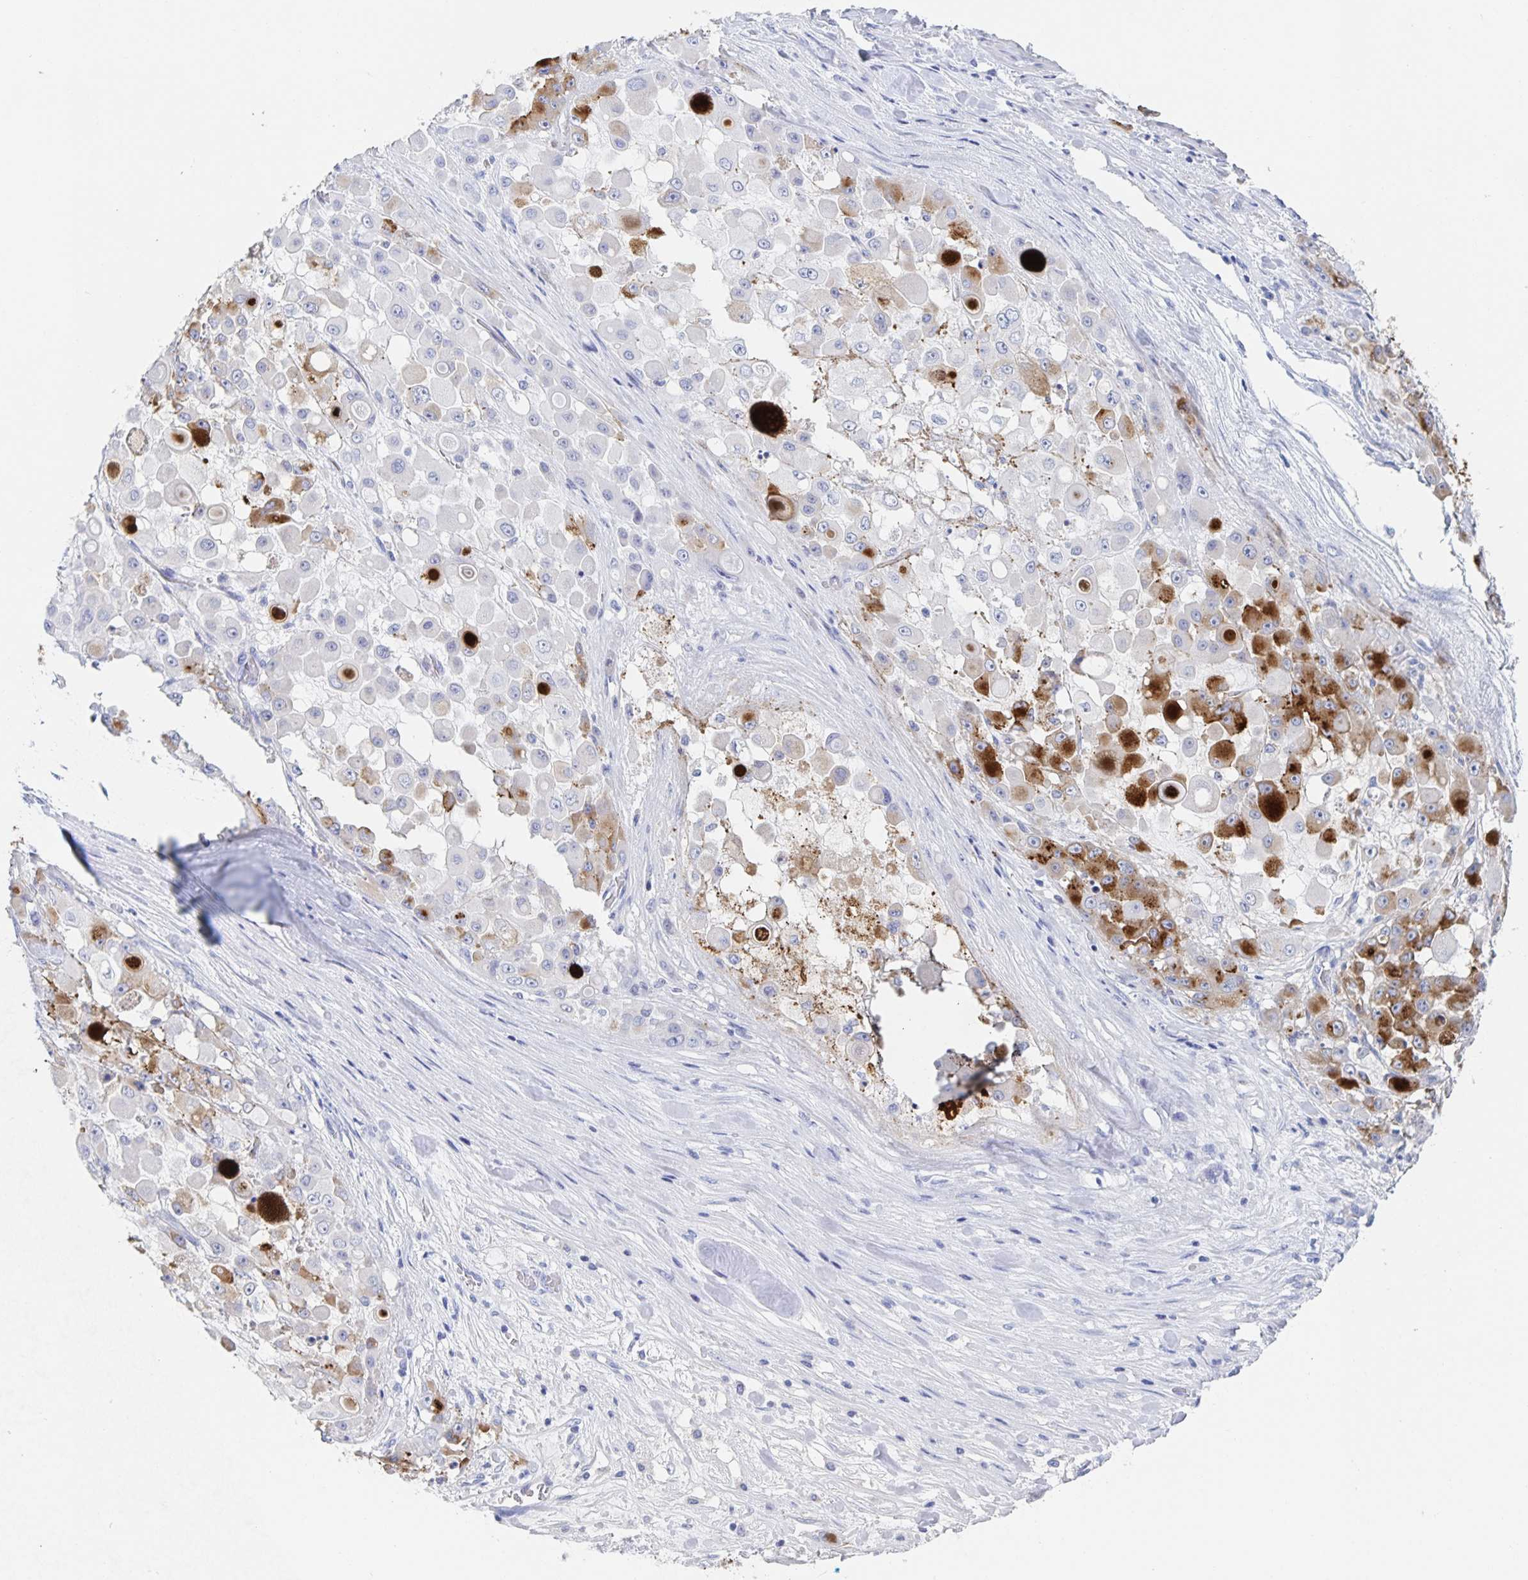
{"staining": {"intensity": "moderate", "quantity": "<25%", "location": "cytoplasmic/membranous"}, "tissue": "stomach cancer", "cell_type": "Tumor cells", "image_type": "cancer", "snomed": [{"axis": "morphology", "description": "Adenocarcinoma, NOS"}, {"axis": "topography", "description": "Stomach"}], "caption": "This micrograph shows immunohistochemistry staining of stomach cancer (adenocarcinoma), with low moderate cytoplasmic/membranous positivity in about <25% of tumor cells.", "gene": "DMBT1", "patient": {"sex": "female", "age": 76}}